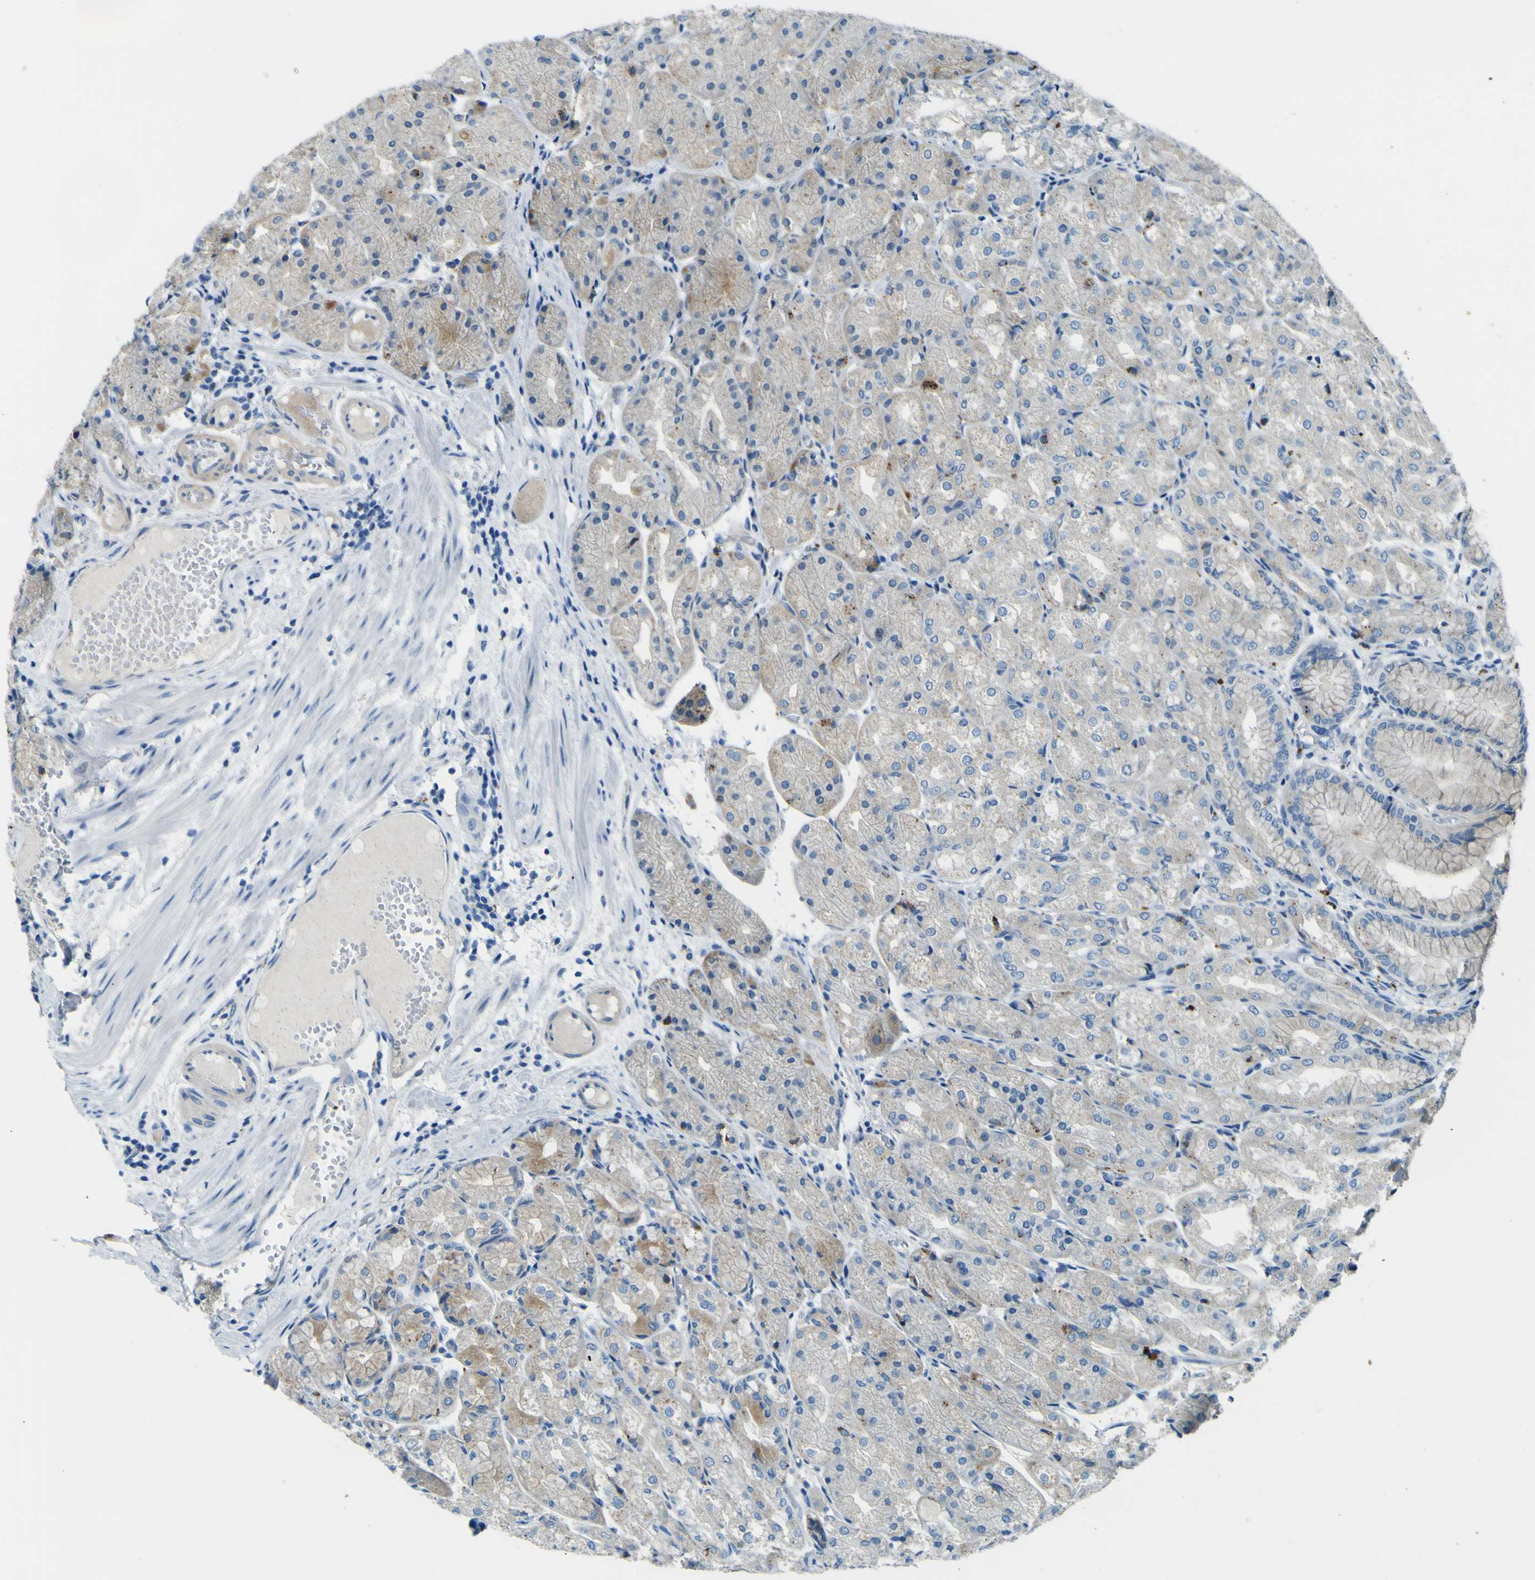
{"staining": {"intensity": "weak", "quantity": "<25%", "location": "cytoplasmic/membranous"}, "tissue": "stomach", "cell_type": "Glandular cells", "image_type": "normal", "snomed": [{"axis": "morphology", "description": "Normal tissue, NOS"}, {"axis": "topography", "description": "Stomach, upper"}], "caption": "Immunohistochemistry of normal human stomach shows no expression in glandular cells.", "gene": "PDE9A", "patient": {"sex": "male", "age": 72}}